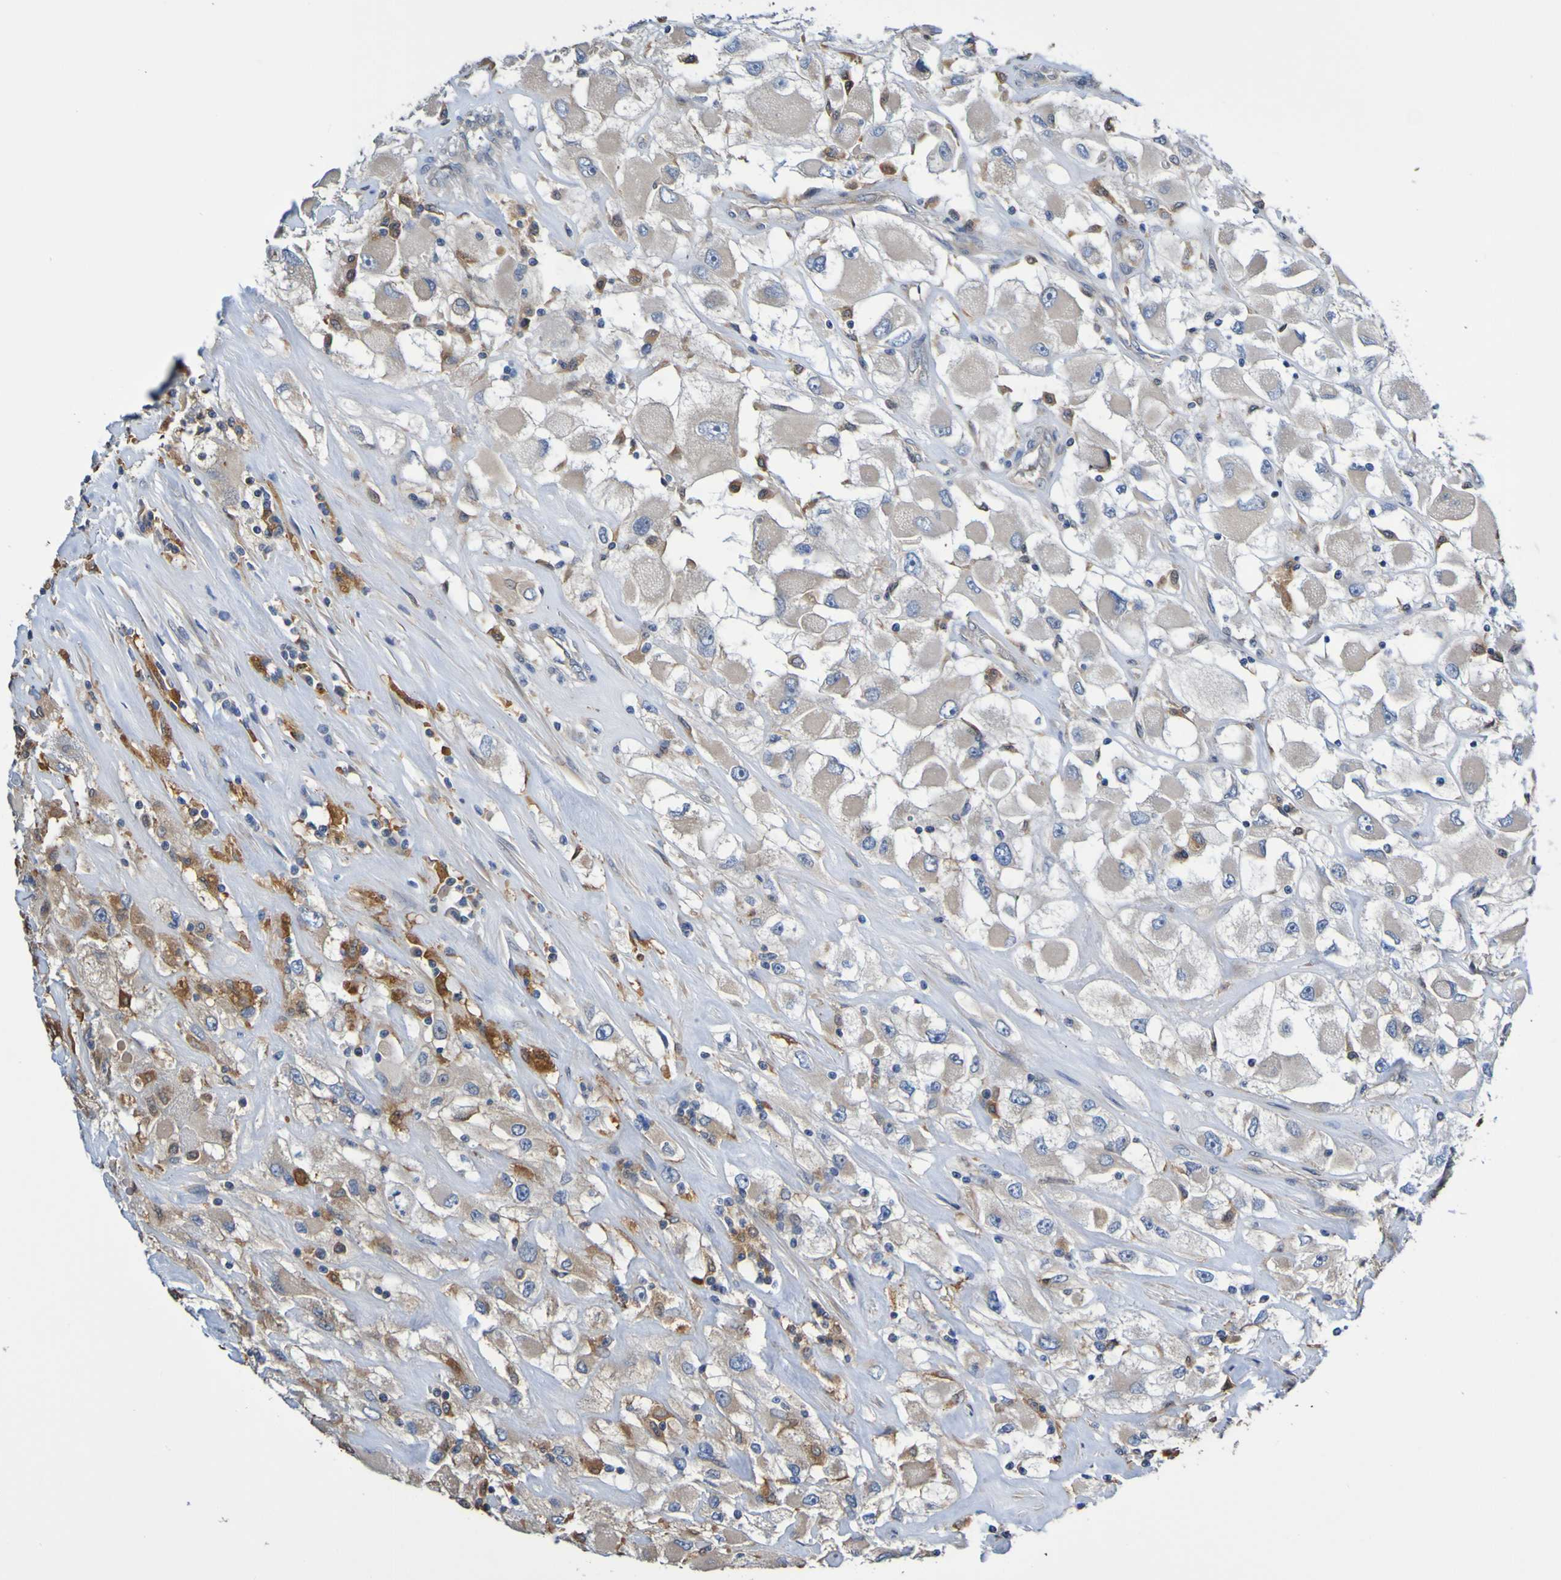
{"staining": {"intensity": "moderate", "quantity": ">75%", "location": "cytoplasmic/membranous"}, "tissue": "renal cancer", "cell_type": "Tumor cells", "image_type": "cancer", "snomed": [{"axis": "morphology", "description": "Adenocarcinoma, NOS"}, {"axis": "topography", "description": "Kidney"}], "caption": "Brown immunohistochemical staining in human renal adenocarcinoma demonstrates moderate cytoplasmic/membranous staining in about >75% of tumor cells.", "gene": "METAP2", "patient": {"sex": "female", "age": 52}}